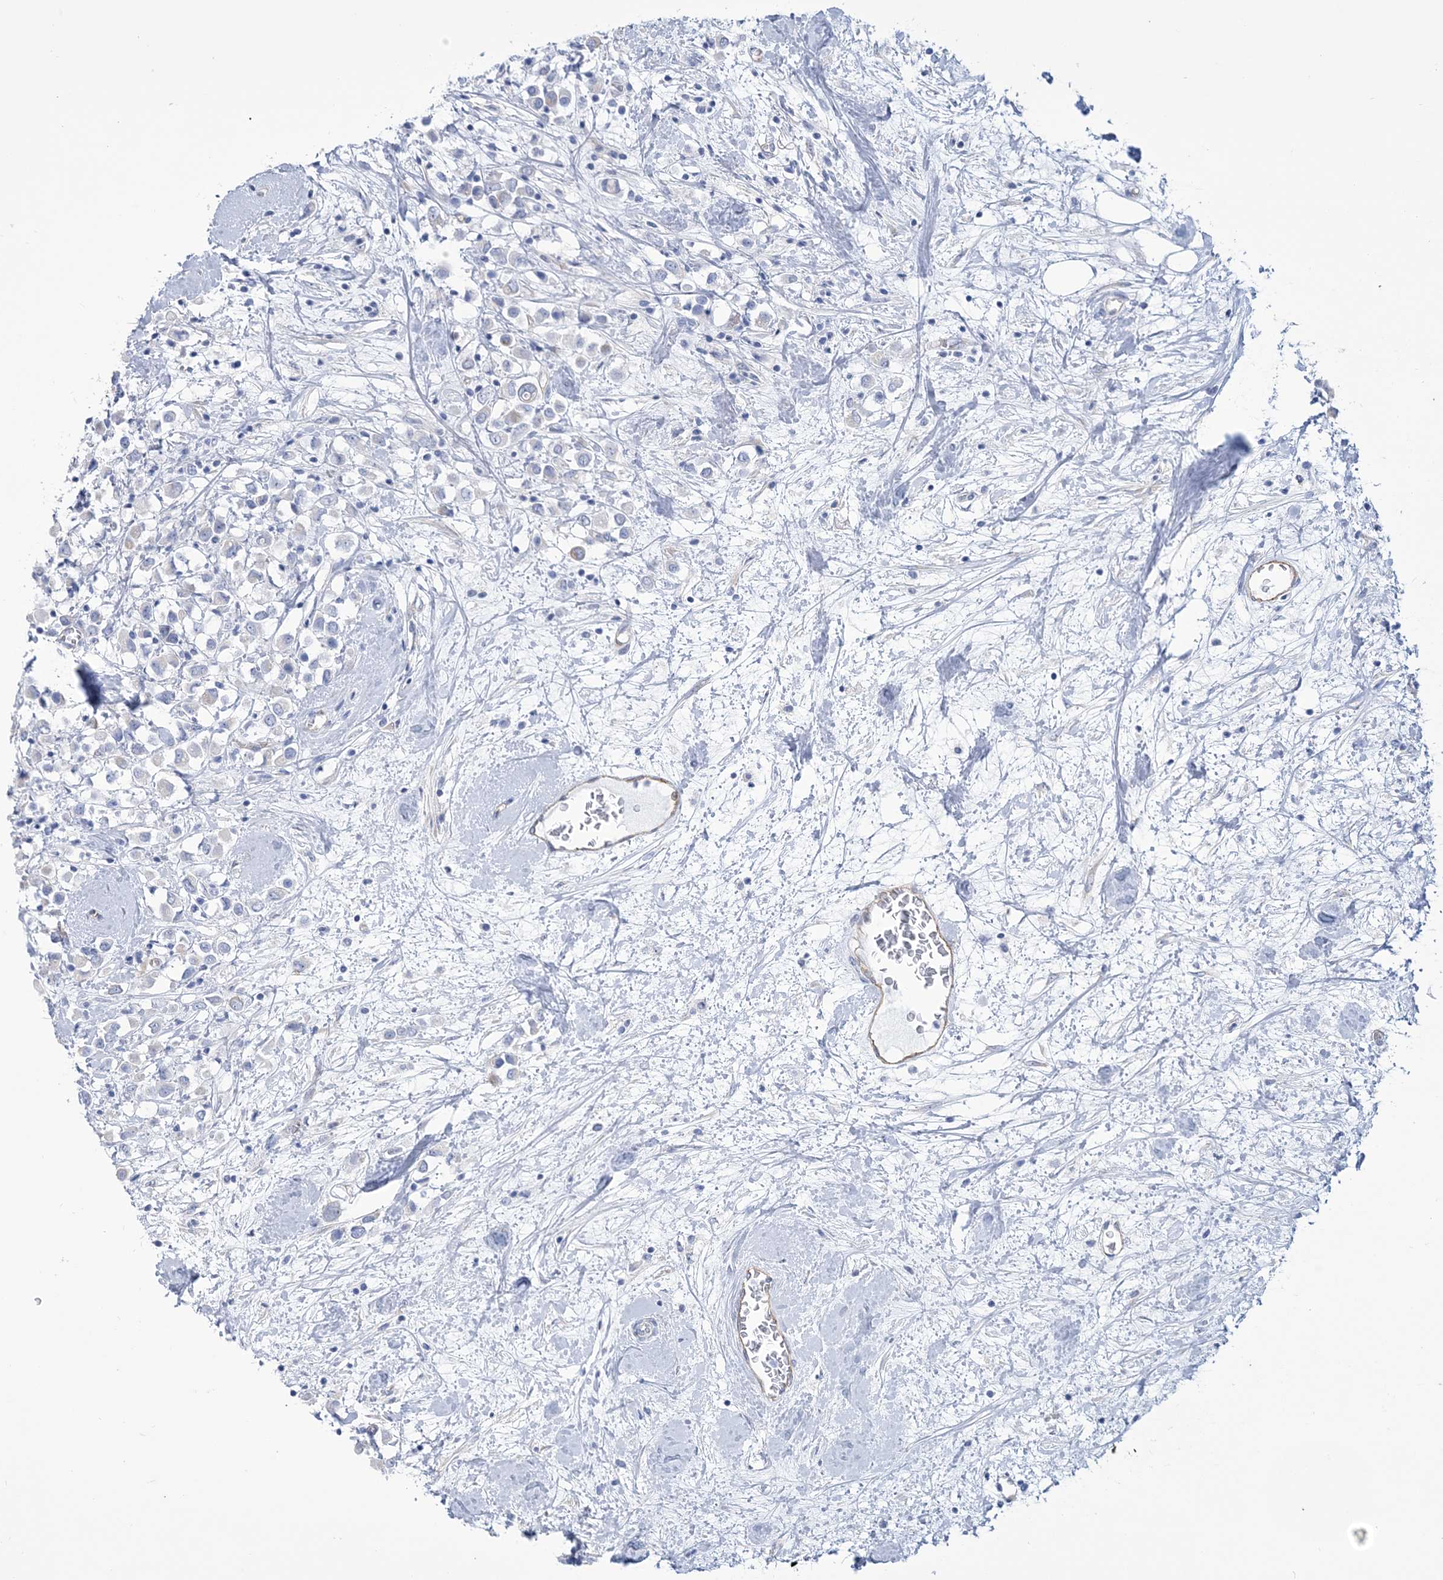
{"staining": {"intensity": "negative", "quantity": "none", "location": "none"}, "tissue": "breast cancer", "cell_type": "Tumor cells", "image_type": "cancer", "snomed": [{"axis": "morphology", "description": "Duct carcinoma"}, {"axis": "topography", "description": "Breast"}], "caption": "Immunohistochemistry (IHC) photomicrograph of neoplastic tissue: human breast cancer (invasive ductal carcinoma) stained with DAB demonstrates no significant protein expression in tumor cells.", "gene": "RAB11FIP5", "patient": {"sex": "female", "age": 61}}